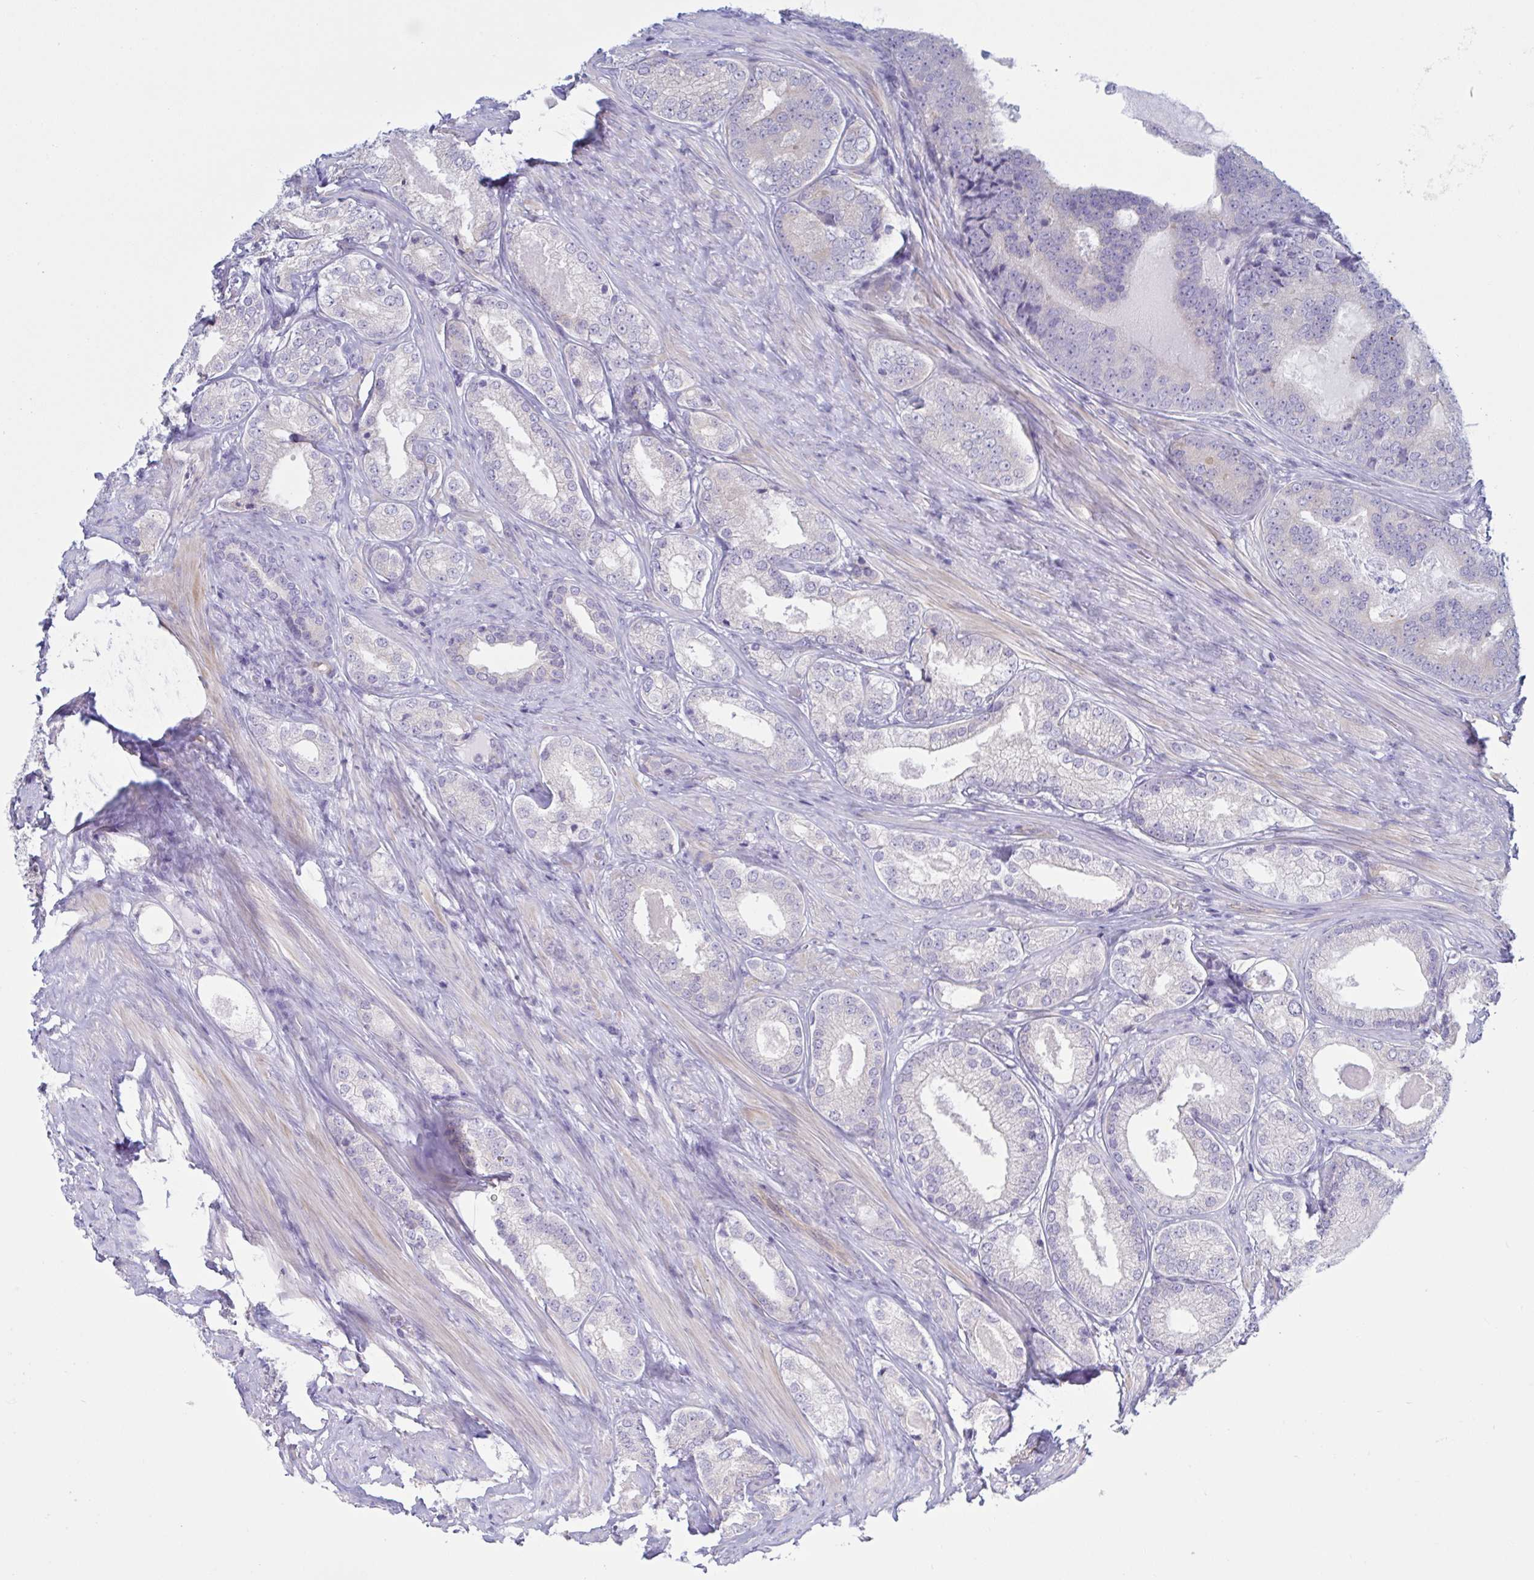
{"staining": {"intensity": "negative", "quantity": "none", "location": "none"}, "tissue": "prostate cancer", "cell_type": "Tumor cells", "image_type": "cancer", "snomed": [{"axis": "morphology", "description": "Adenocarcinoma, NOS"}, {"axis": "morphology", "description": "Adenocarcinoma, Low grade"}, {"axis": "topography", "description": "Prostate"}], "caption": "Immunohistochemistry (IHC) photomicrograph of neoplastic tissue: adenocarcinoma (prostate) stained with DAB (3,3'-diaminobenzidine) demonstrates no significant protein staining in tumor cells.", "gene": "TNNI2", "patient": {"sex": "male", "age": 68}}